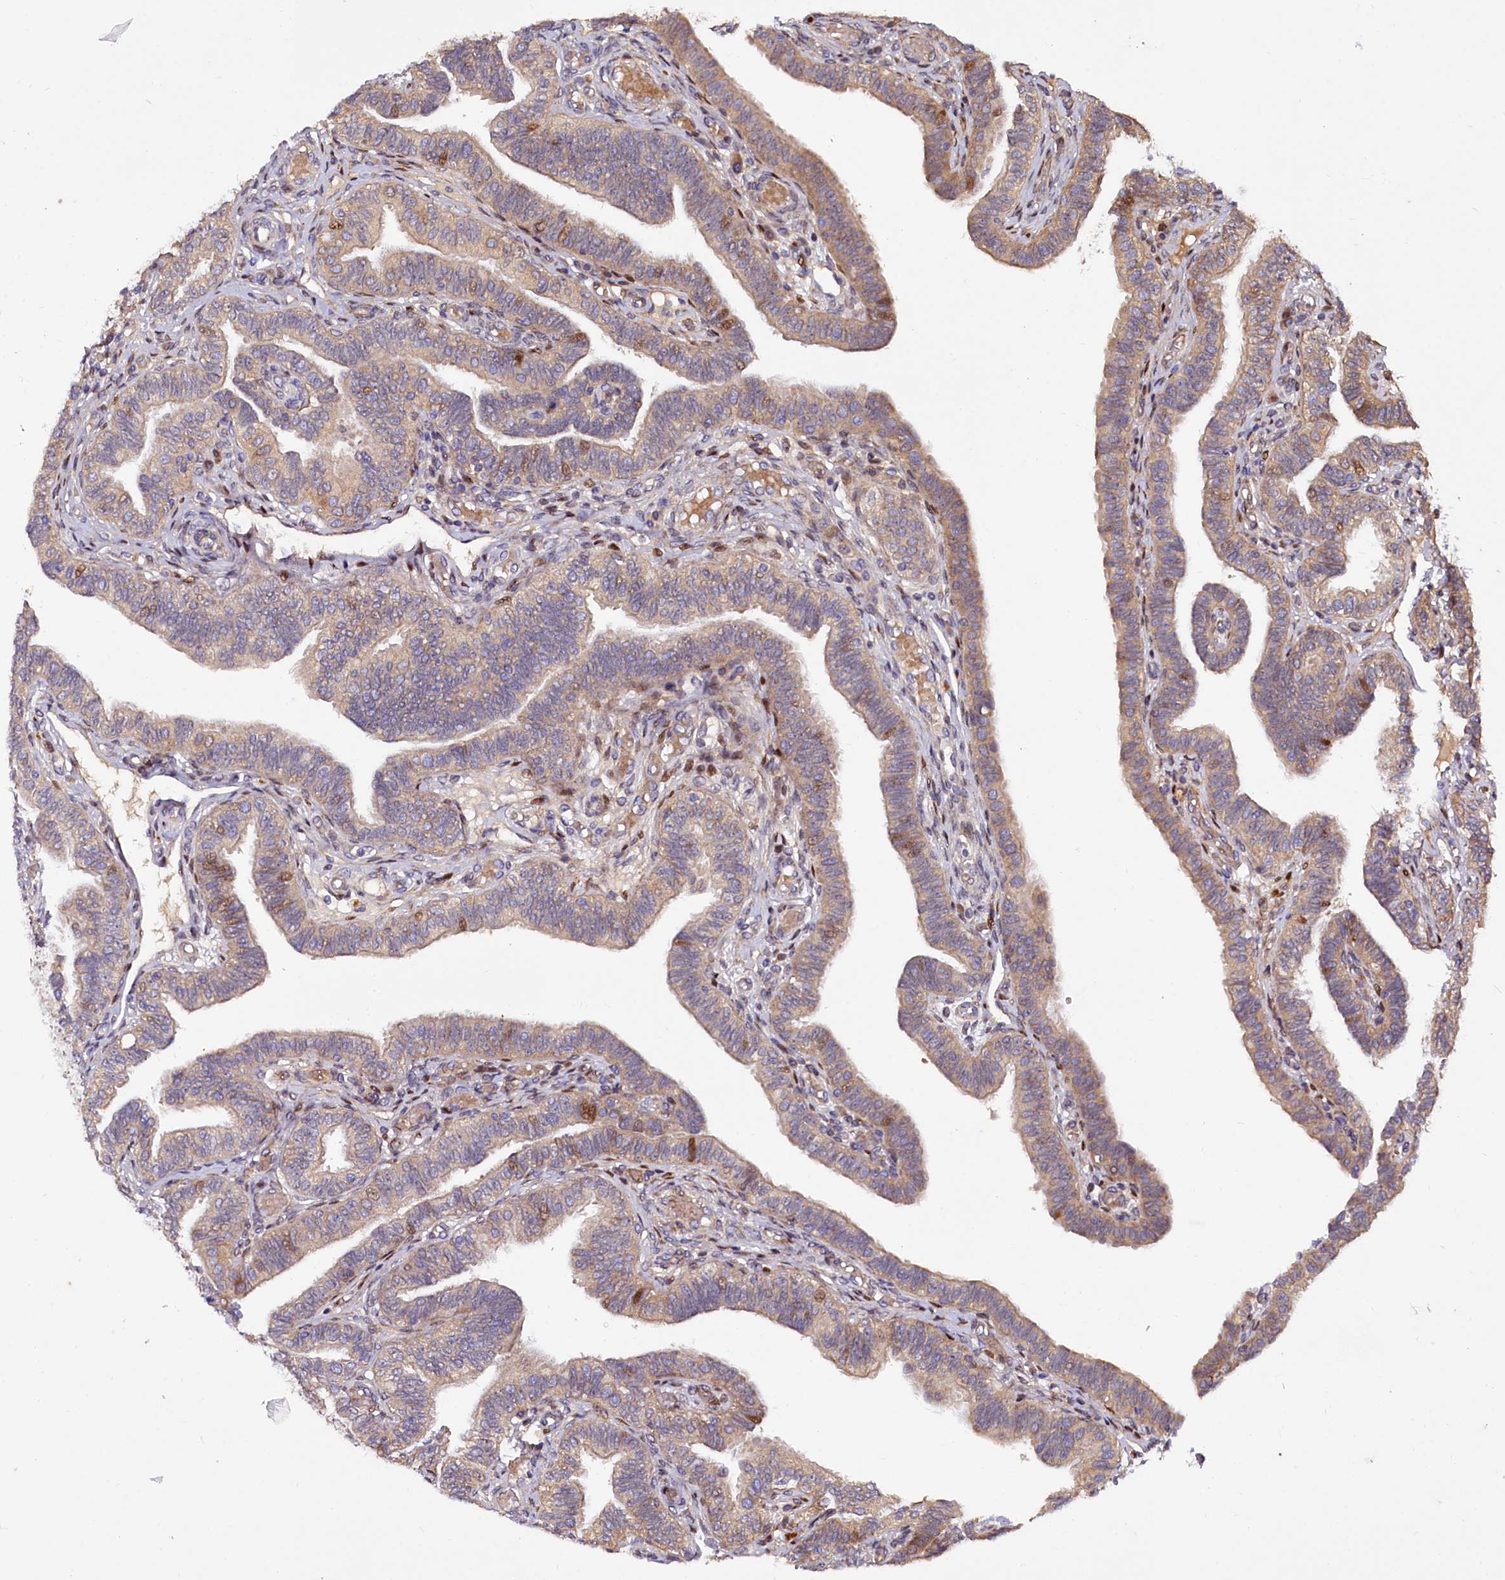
{"staining": {"intensity": "moderate", "quantity": ">75%", "location": "cytoplasmic/membranous,nuclear"}, "tissue": "fallopian tube", "cell_type": "Glandular cells", "image_type": "normal", "snomed": [{"axis": "morphology", "description": "Normal tissue, NOS"}, {"axis": "topography", "description": "Fallopian tube"}], "caption": "Fallopian tube was stained to show a protein in brown. There is medium levels of moderate cytoplasmic/membranous,nuclear positivity in about >75% of glandular cells. (DAB (3,3'-diaminobenzidine) = brown stain, brightfield microscopy at high magnification).", "gene": "PDZRN3", "patient": {"sex": "female", "age": 39}}